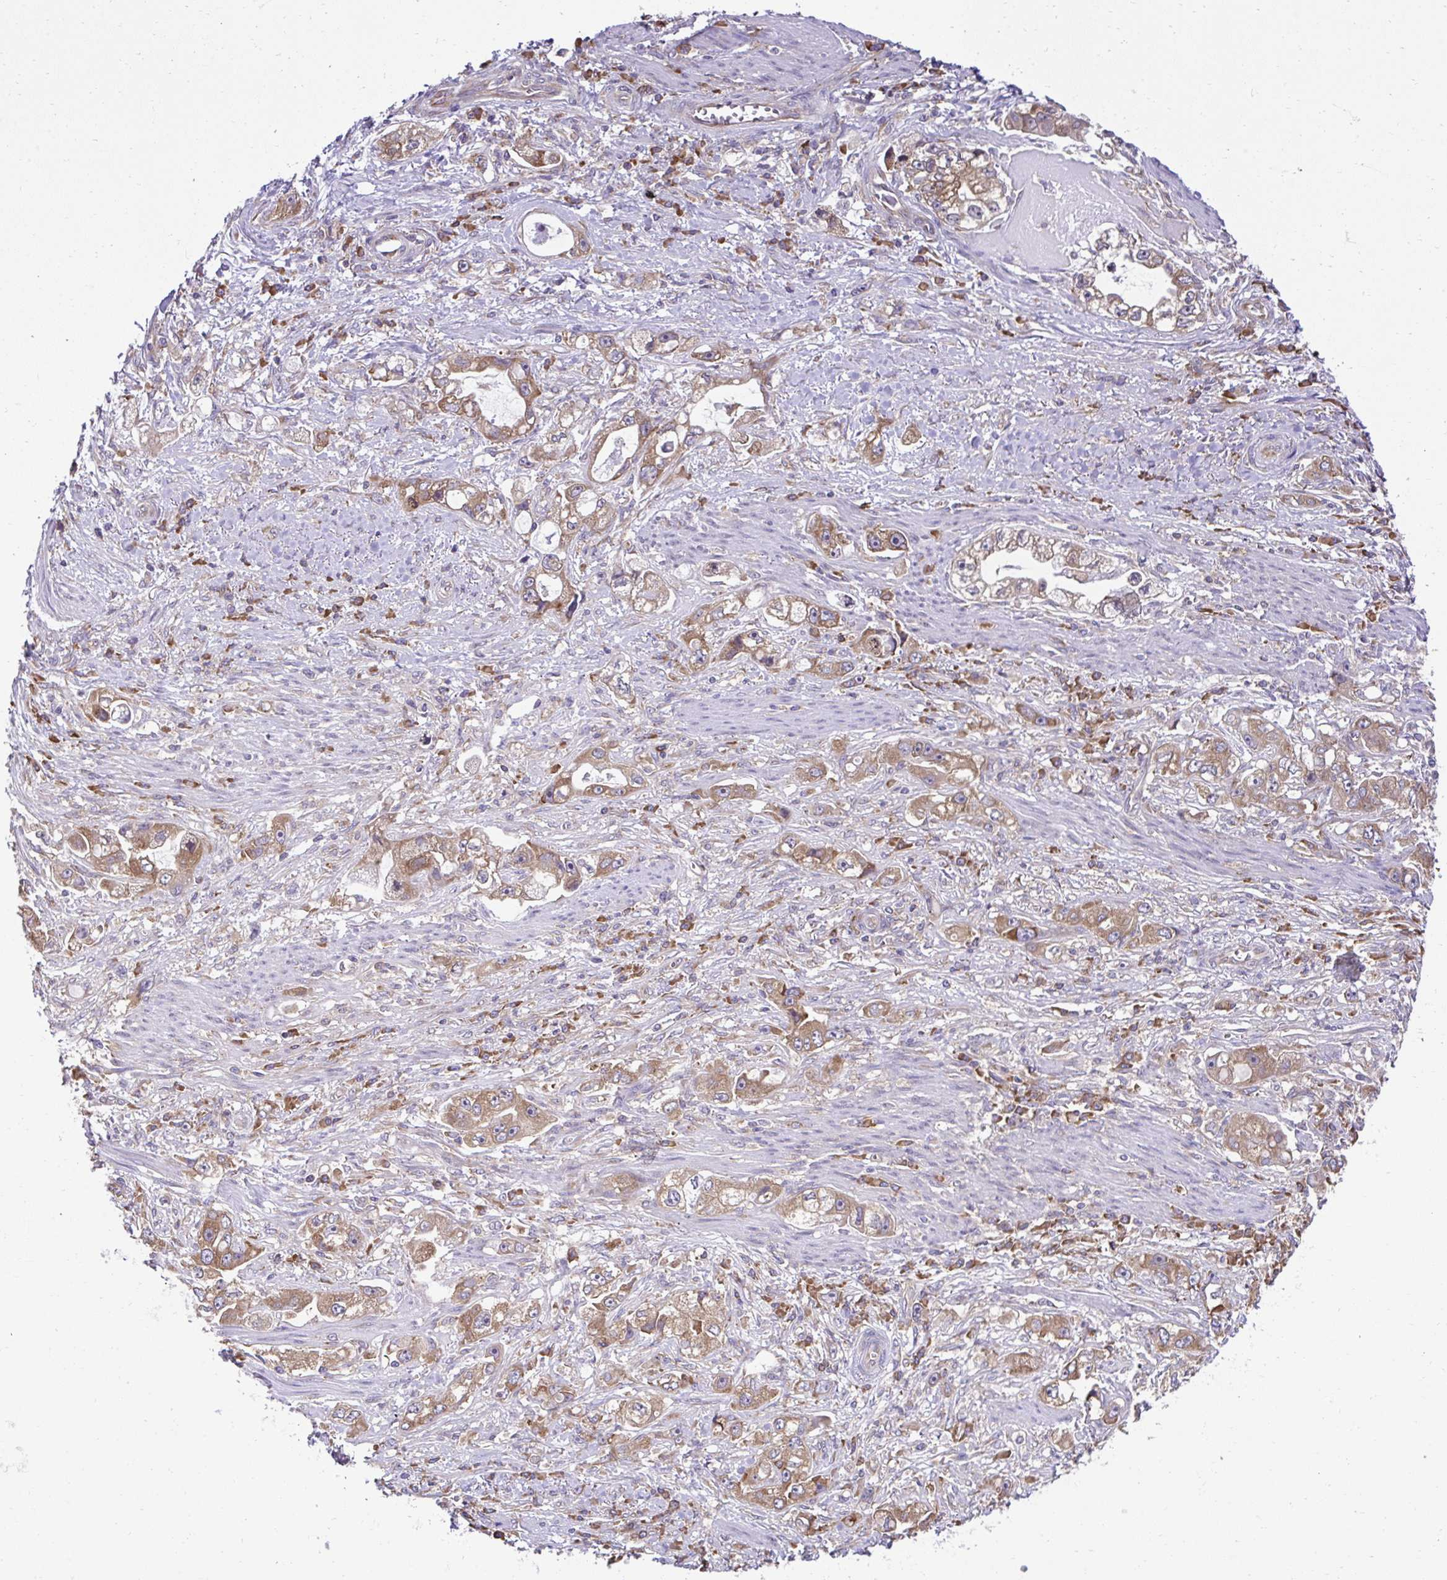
{"staining": {"intensity": "moderate", "quantity": ">75%", "location": "cytoplasmic/membranous"}, "tissue": "stomach cancer", "cell_type": "Tumor cells", "image_type": "cancer", "snomed": [{"axis": "morphology", "description": "Adenocarcinoma, NOS"}, {"axis": "topography", "description": "Stomach, lower"}], "caption": "Moderate cytoplasmic/membranous protein staining is present in approximately >75% of tumor cells in stomach adenocarcinoma.", "gene": "RPS7", "patient": {"sex": "female", "age": 93}}